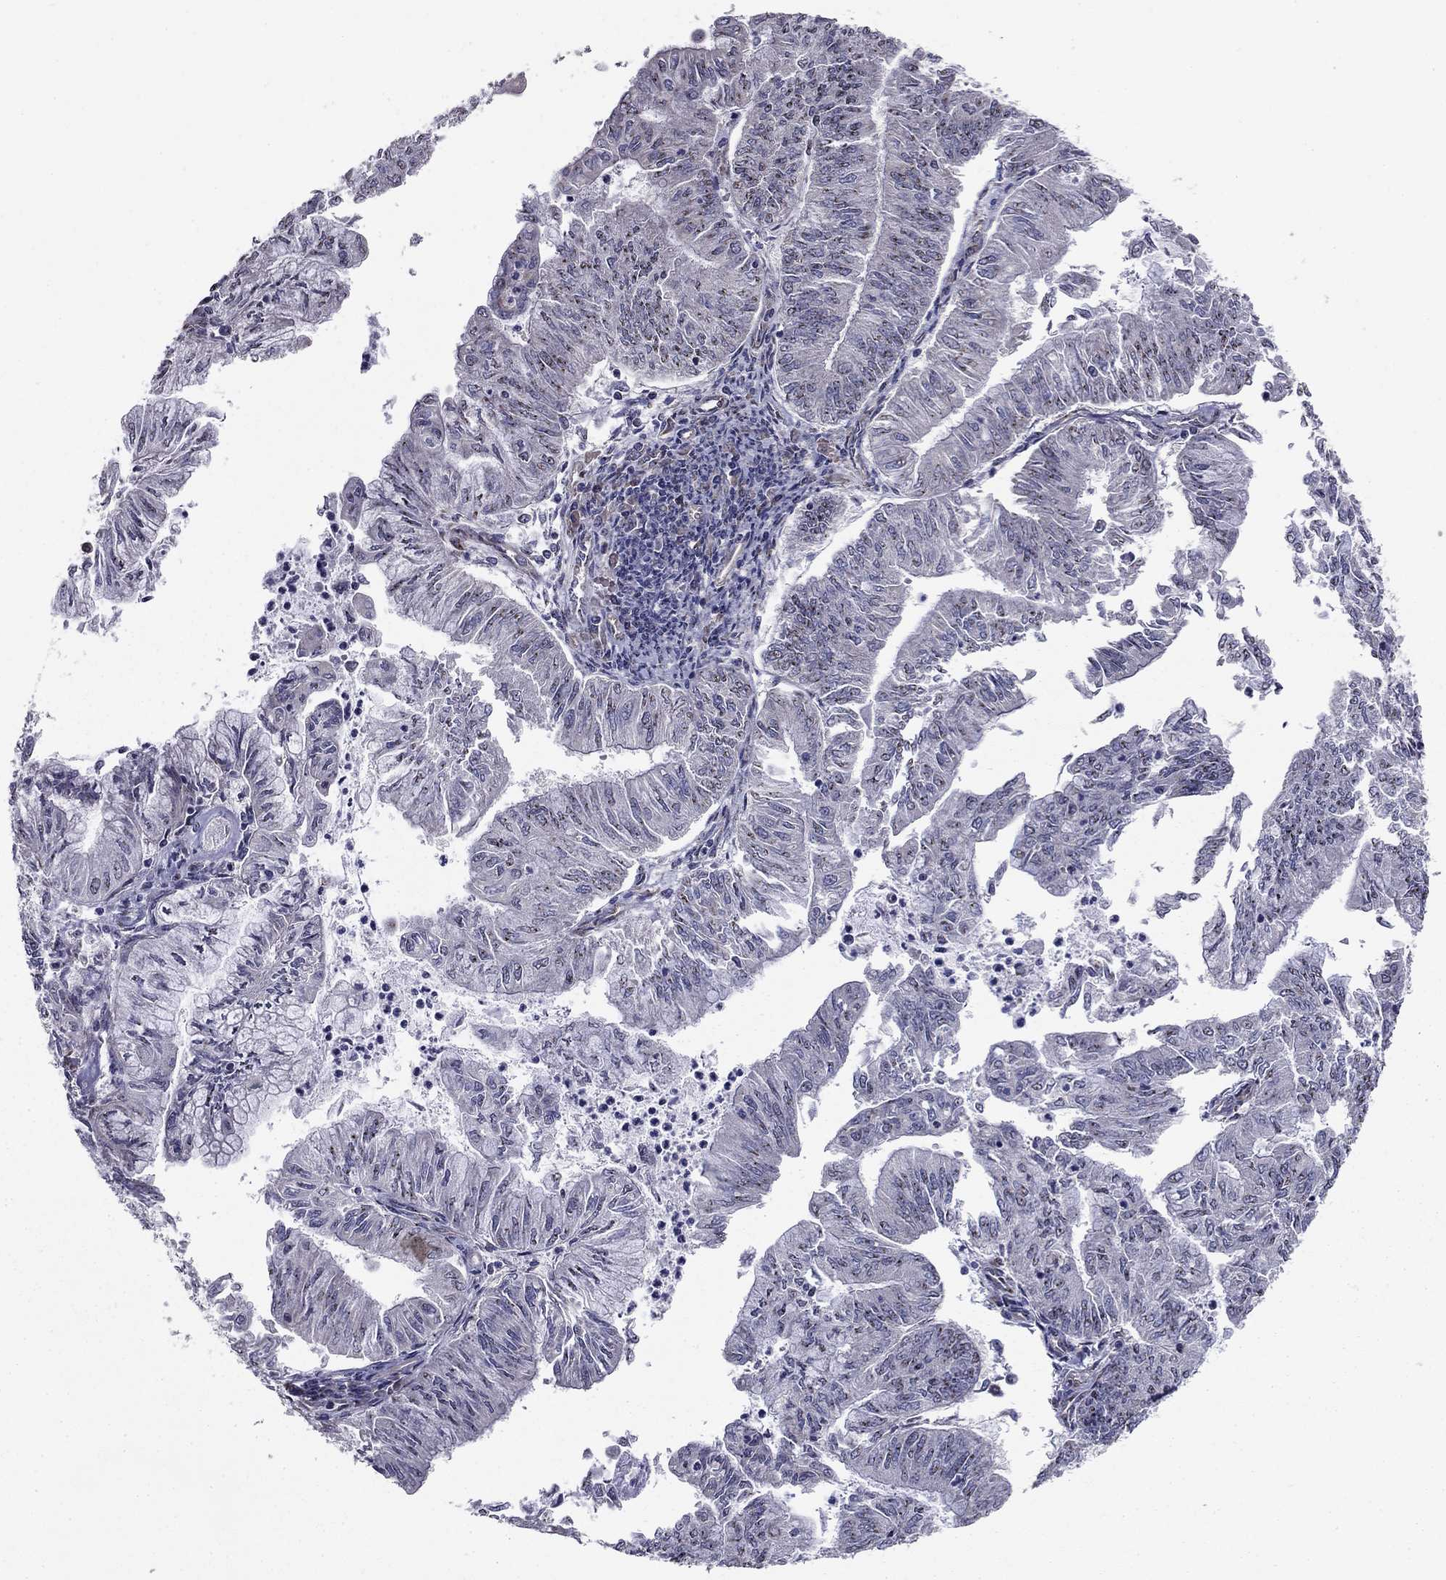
{"staining": {"intensity": "negative", "quantity": "none", "location": "none"}, "tissue": "endometrial cancer", "cell_type": "Tumor cells", "image_type": "cancer", "snomed": [{"axis": "morphology", "description": "Adenocarcinoma, NOS"}, {"axis": "topography", "description": "Endometrium"}], "caption": "Image shows no protein positivity in tumor cells of endometrial adenocarcinoma tissue.", "gene": "NKIRAS1", "patient": {"sex": "female", "age": 59}}